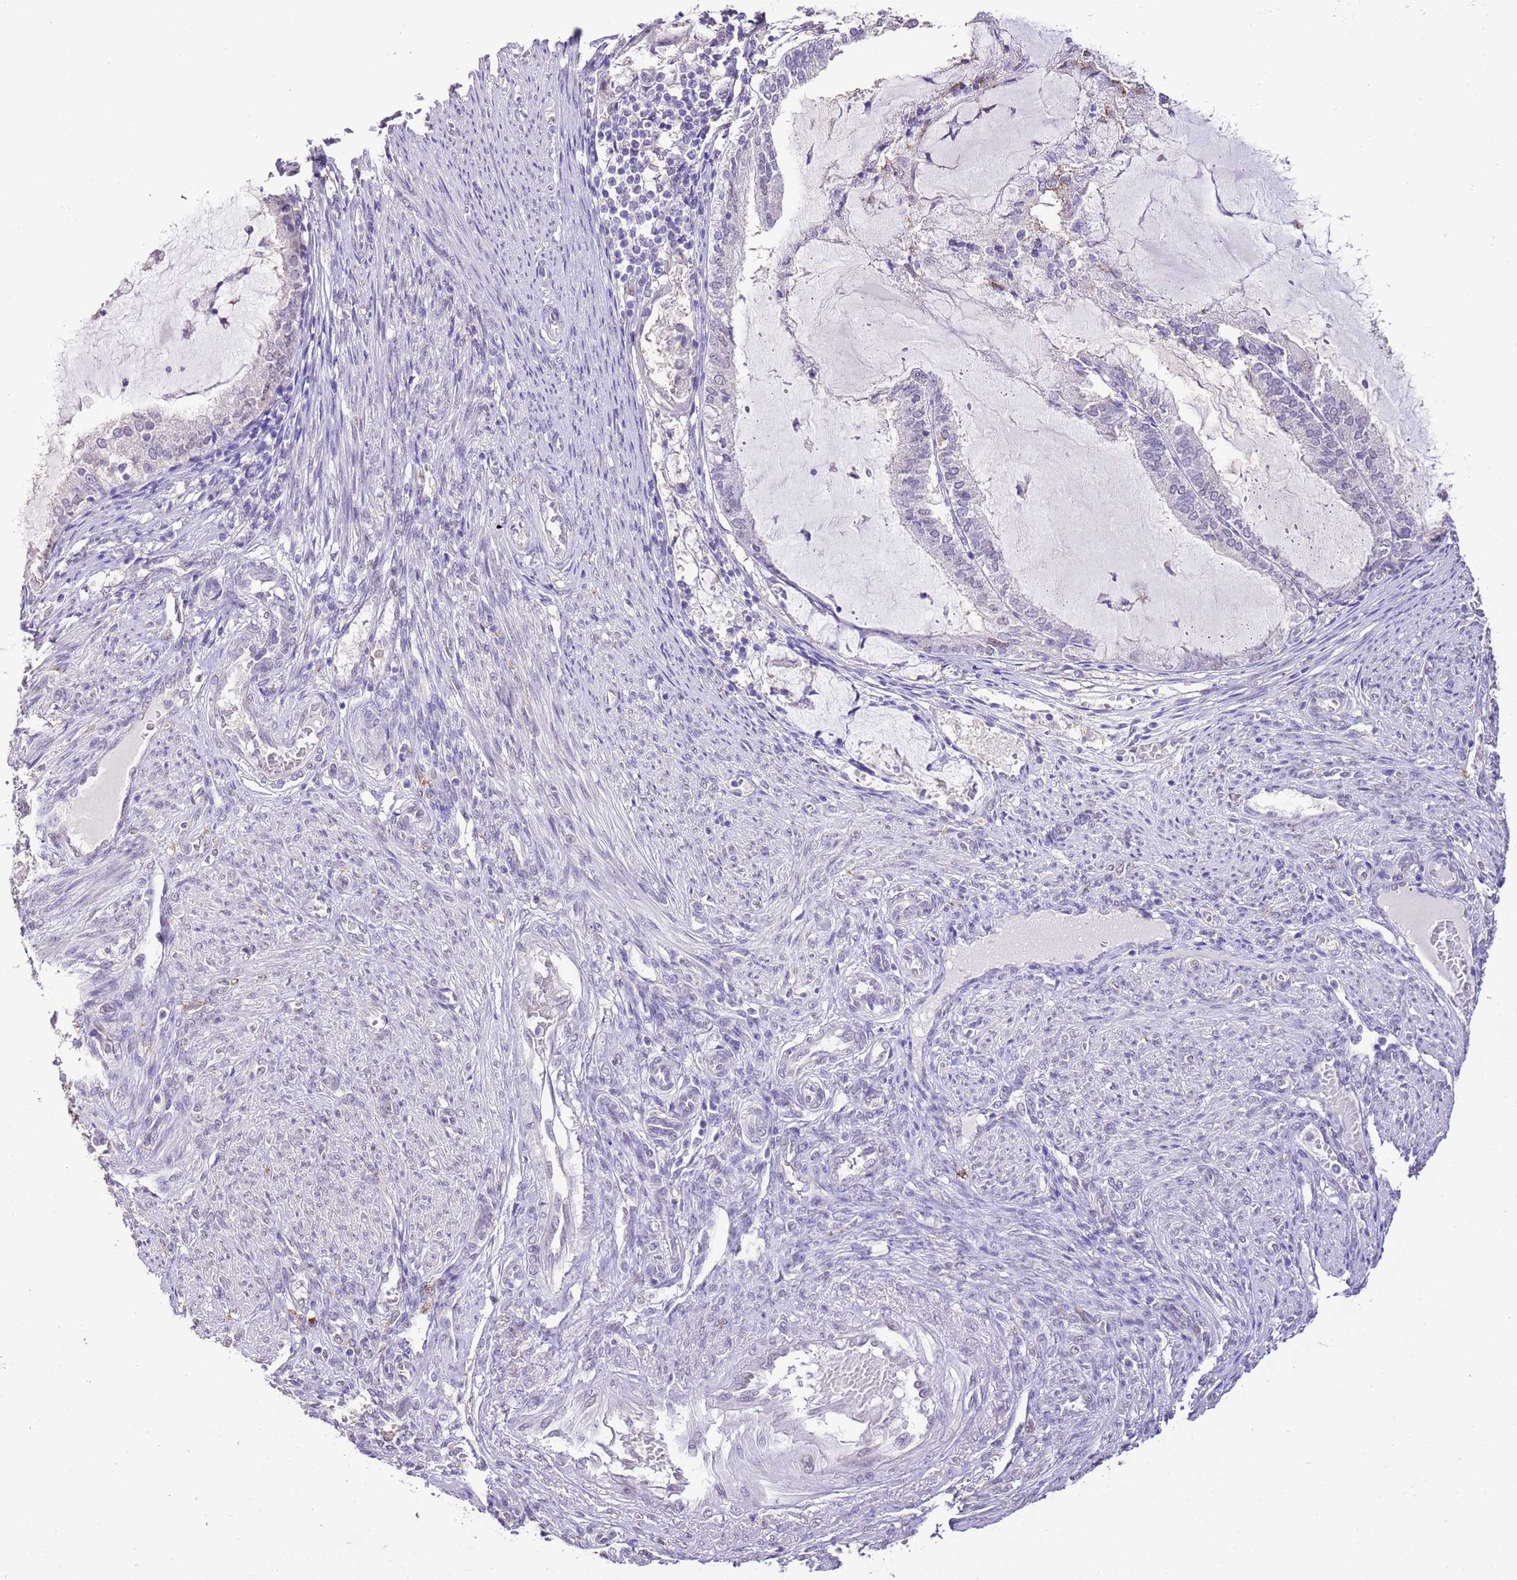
{"staining": {"intensity": "negative", "quantity": "none", "location": "none"}, "tissue": "endometrial cancer", "cell_type": "Tumor cells", "image_type": "cancer", "snomed": [{"axis": "morphology", "description": "Adenocarcinoma, NOS"}, {"axis": "topography", "description": "Endometrium"}], "caption": "Endometrial adenocarcinoma was stained to show a protein in brown. There is no significant positivity in tumor cells.", "gene": "IZUMO4", "patient": {"sex": "female", "age": 81}}